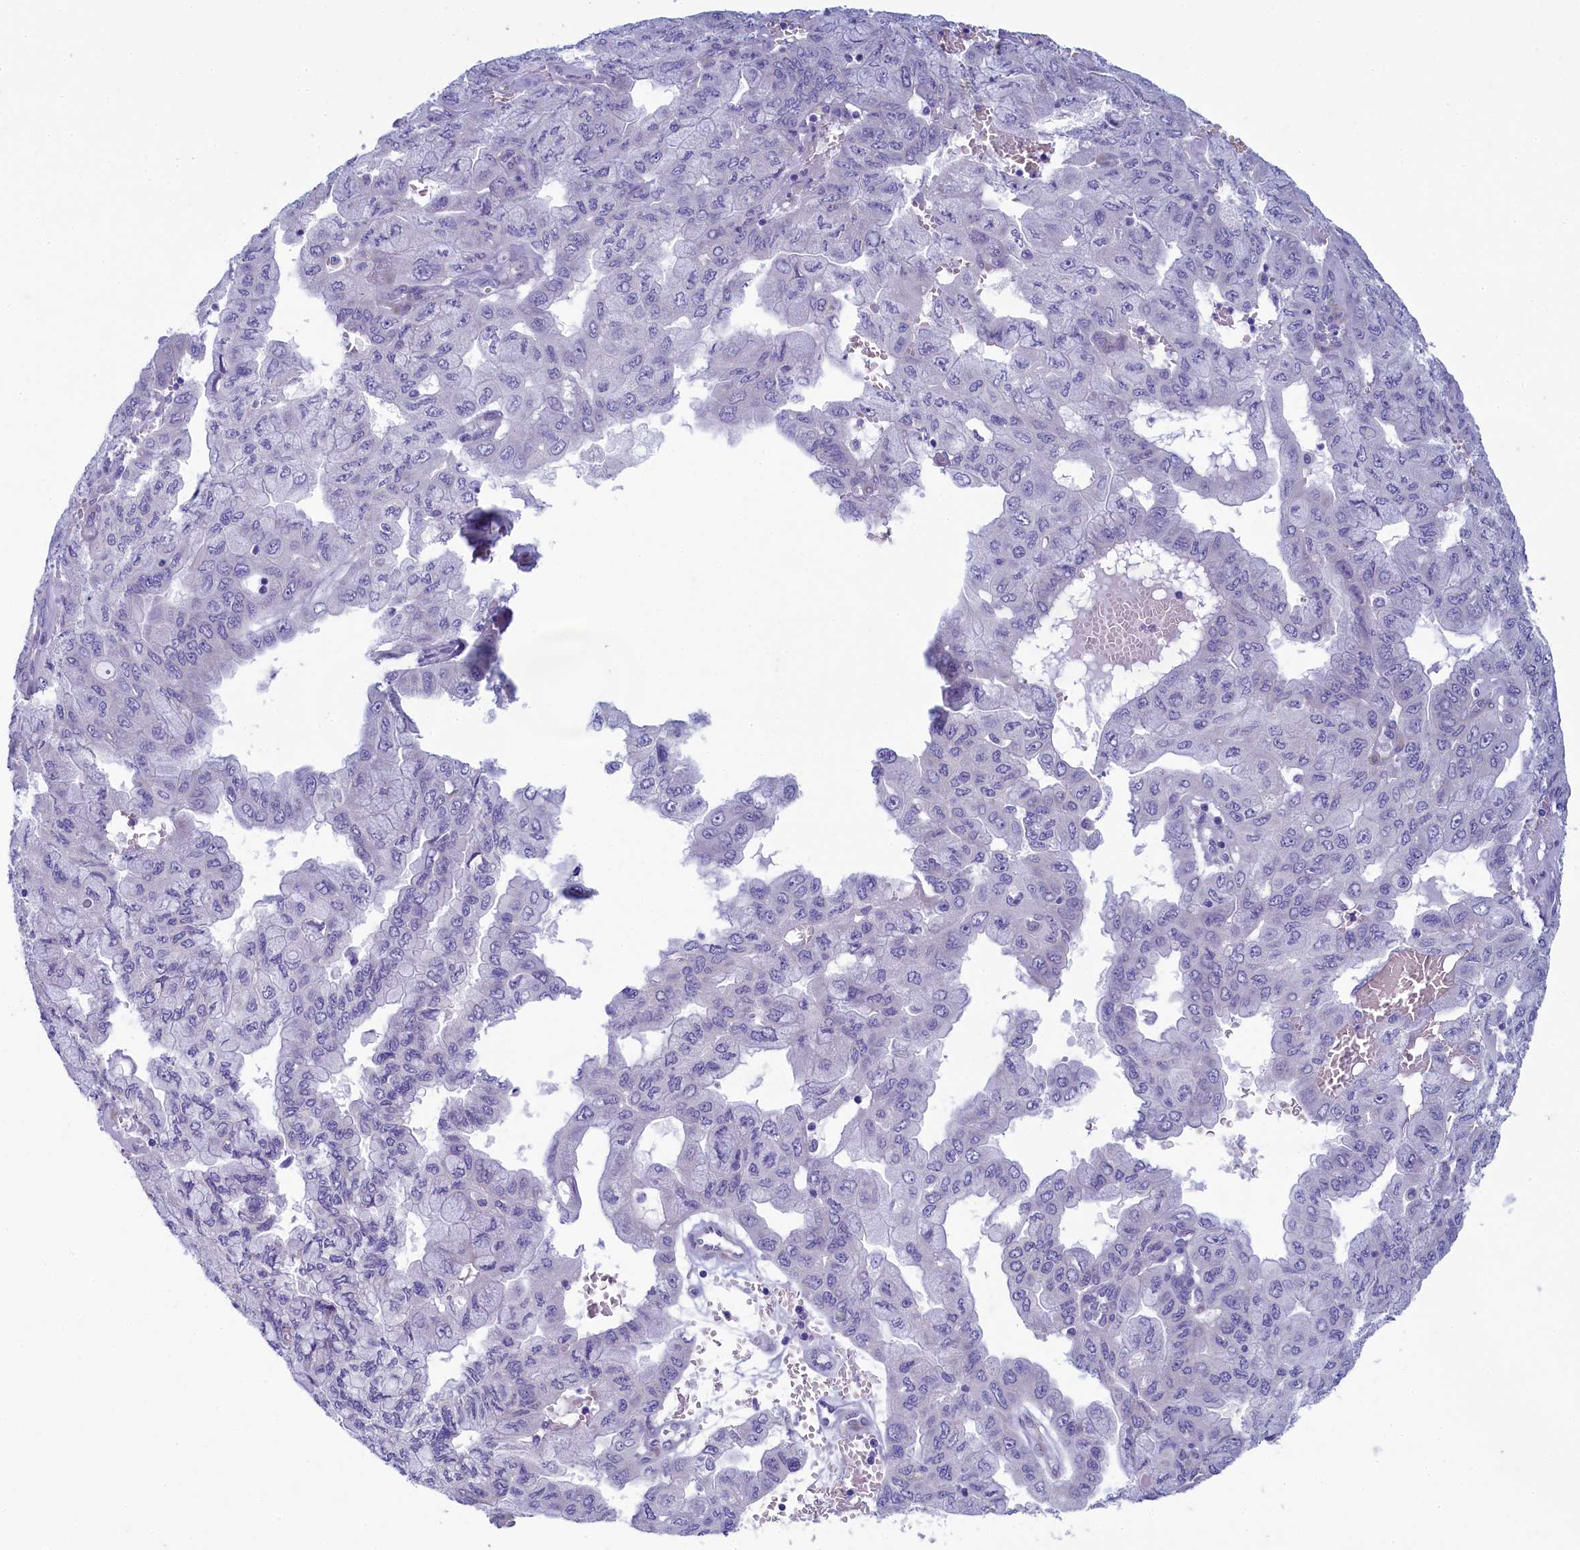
{"staining": {"intensity": "negative", "quantity": "none", "location": "none"}, "tissue": "pancreatic cancer", "cell_type": "Tumor cells", "image_type": "cancer", "snomed": [{"axis": "morphology", "description": "Adenocarcinoma, NOS"}, {"axis": "topography", "description": "Pancreas"}], "caption": "Immunohistochemical staining of pancreatic cancer reveals no significant positivity in tumor cells.", "gene": "SKA3", "patient": {"sex": "male", "age": 51}}